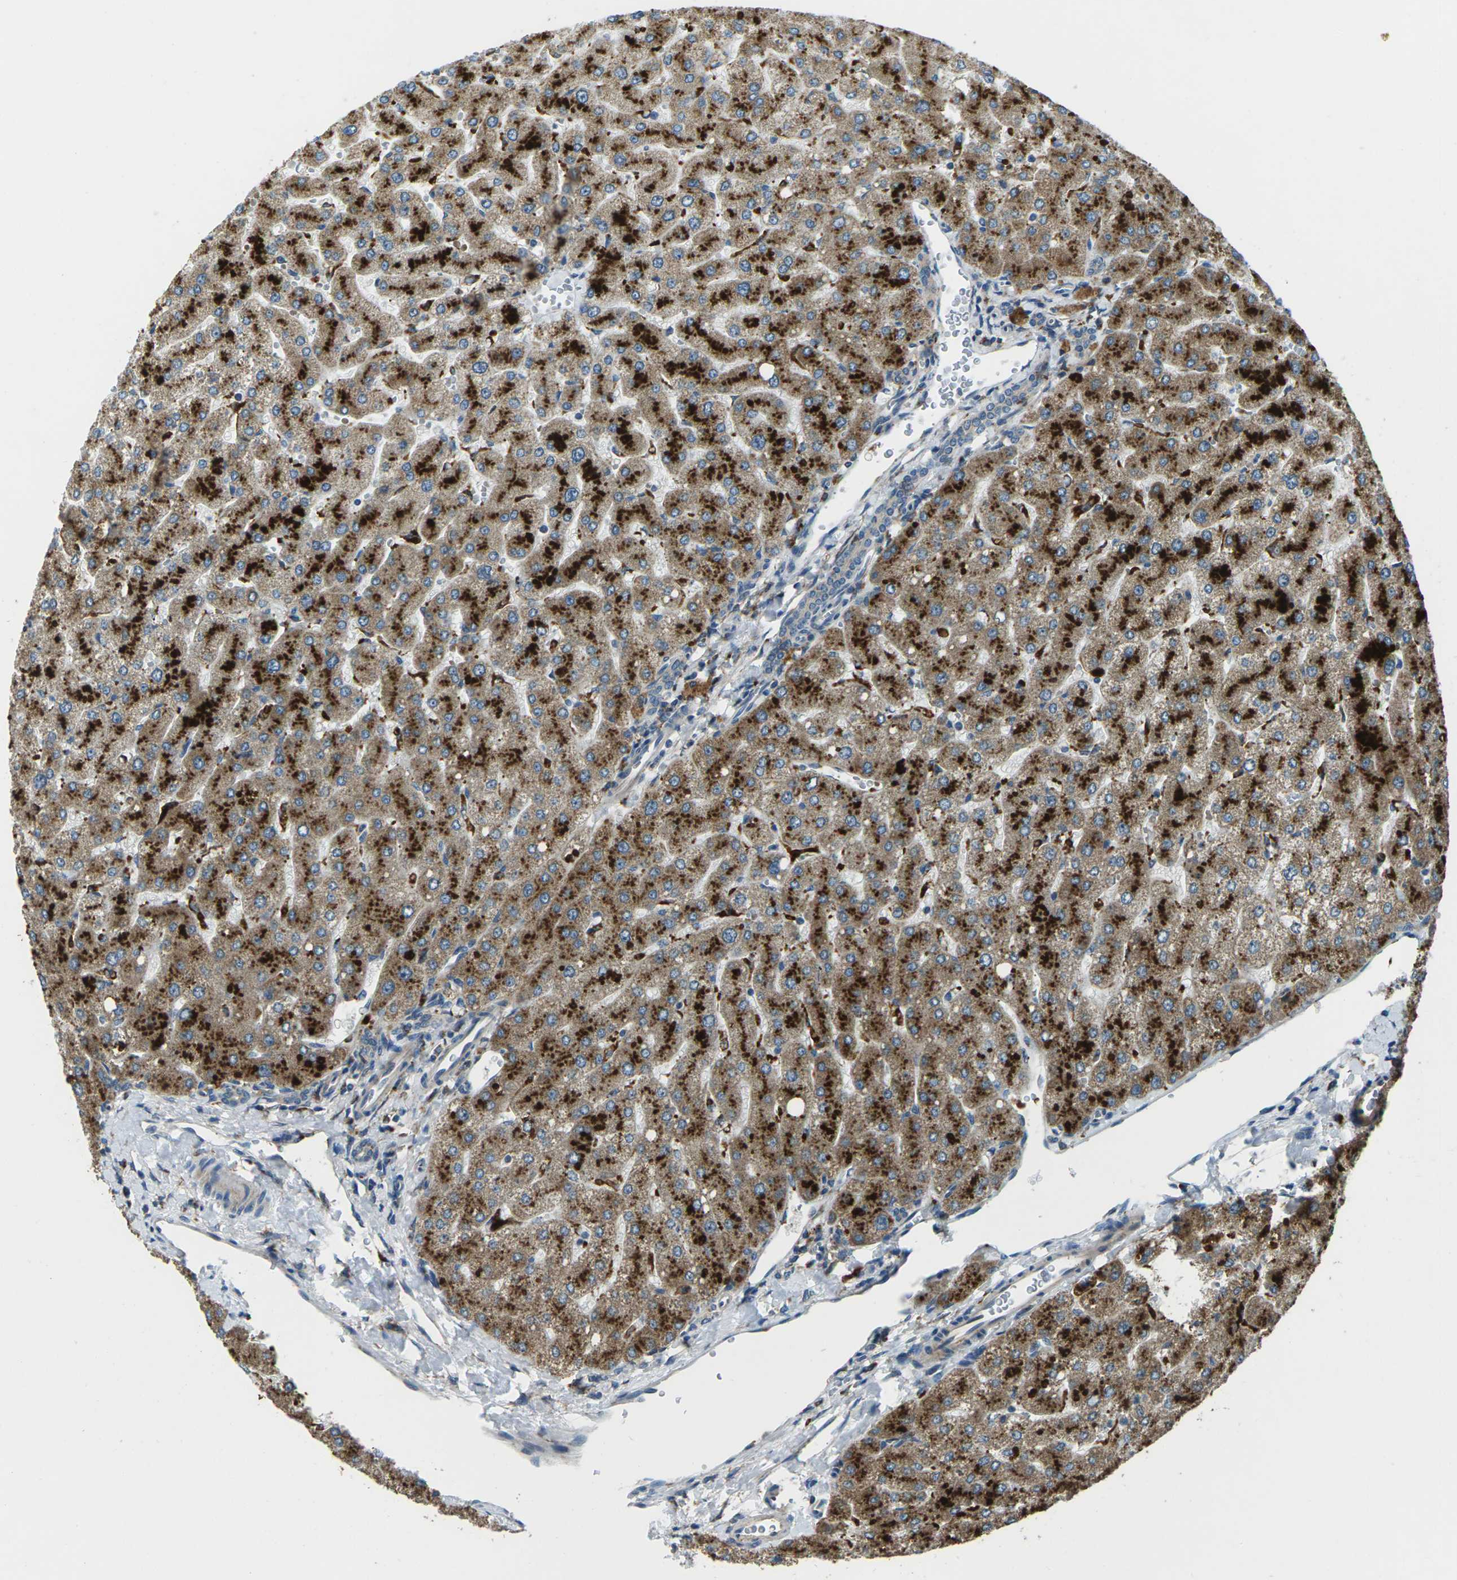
{"staining": {"intensity": "weak", "quantity": "25%-75%", "location": "cytoplasmic/membranous"}, "tissue": "liver", "cell_type": "Cholangiocytes", "image_type": "normal", "snomed": [{"axis": "morphology", "description": "Normal tissue, NOS"}, {"axis": "topography", "description": "Liver"}], "caption": "This is a micrograph of IHC staining of benign liver, which shows weak staining in the cytoplasmic/membranous of cholangiocytes.", "gene": "SLC31A2", "patient": {"sex": "male", "age": 55}}